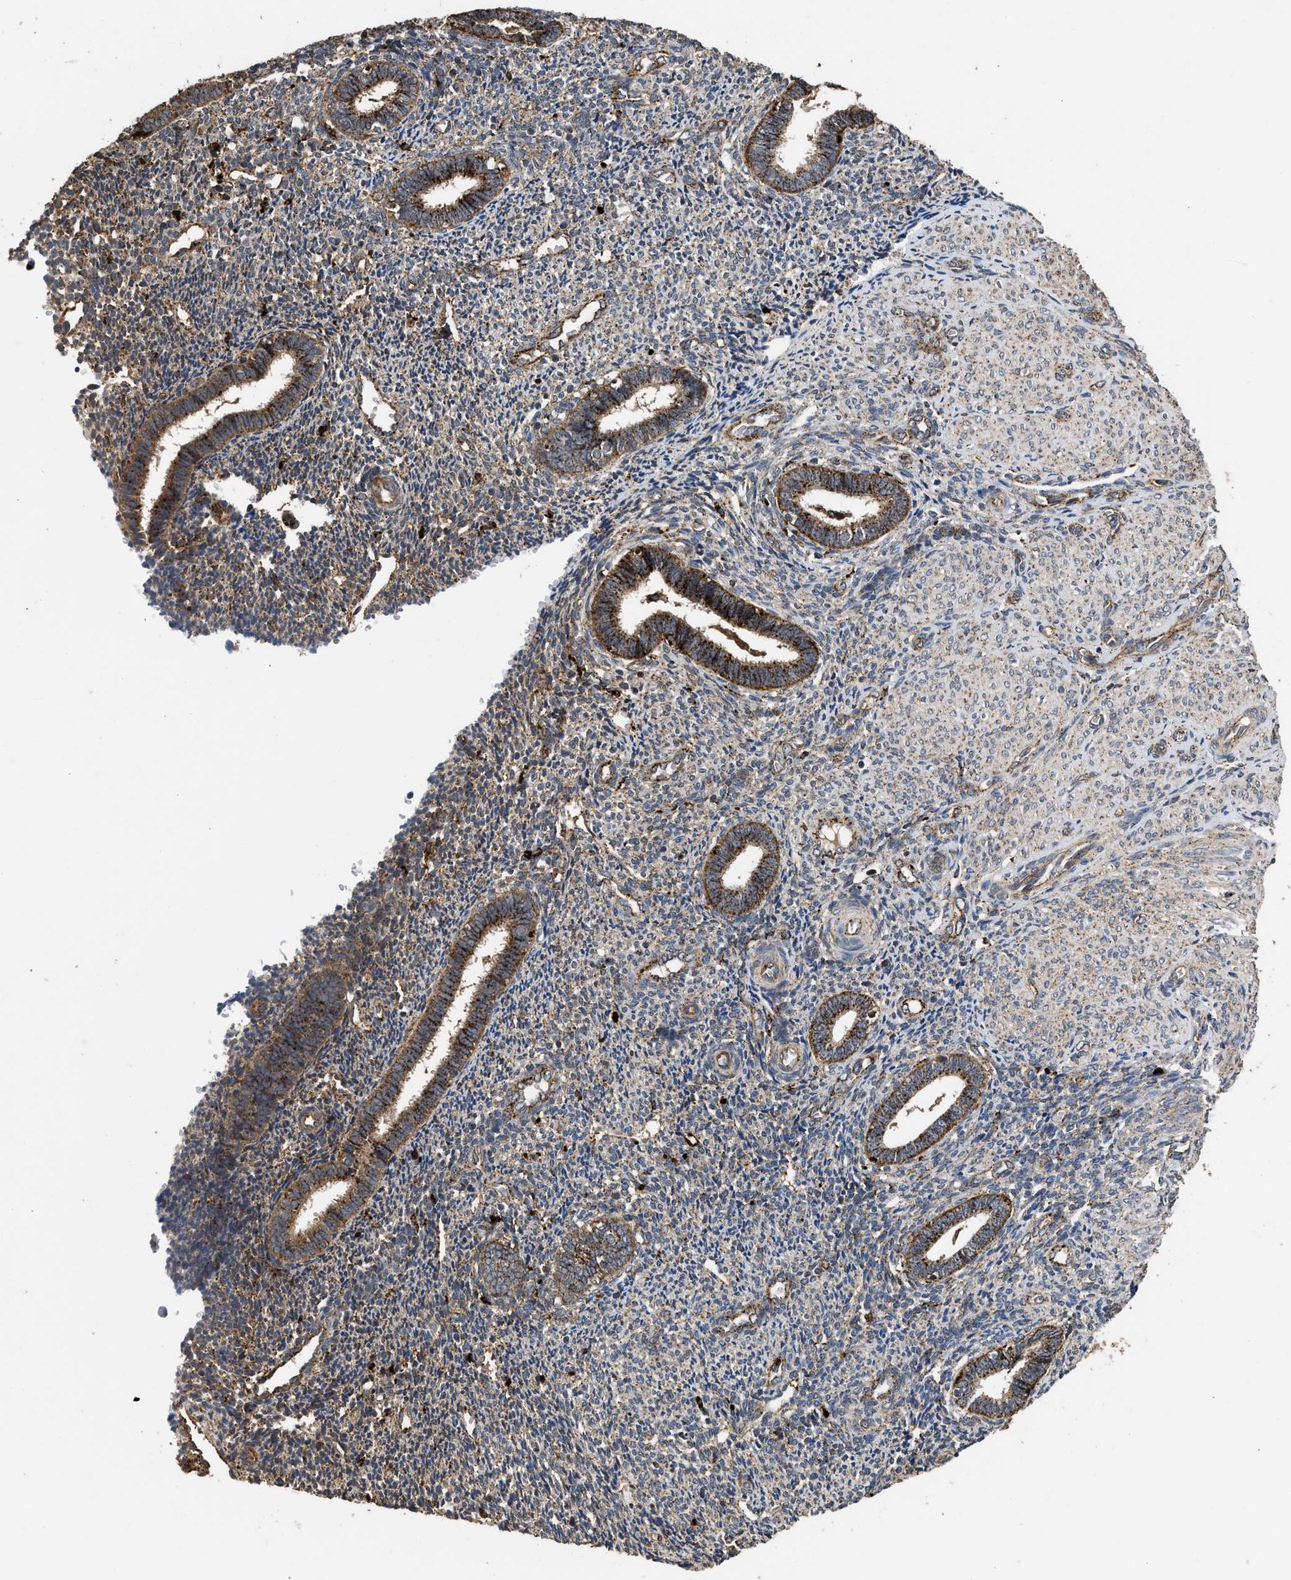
{"staining": {"intensity": "moderate", "quantity": "25%-75%", "location": "cytoplasmic/membranous"}, "tissue": "endometrium", "cell_type": "Cells in endometrial stroma", "image_type": "normal", "snomed": [{"axis": "morphology", "description": "Normal tissue, NOS"}, {"axis": "topography", "description": "Endometrium"}], "caption": "Immunohistochemistry (IHC) of normal human endometrium exhibits medium levels of moderate cytoplasmic/membranous expression in about 25%-75% of cells in endometrial stroma.", "gene": "CTSV", "patient": {"sex": "female", "age": 27}}